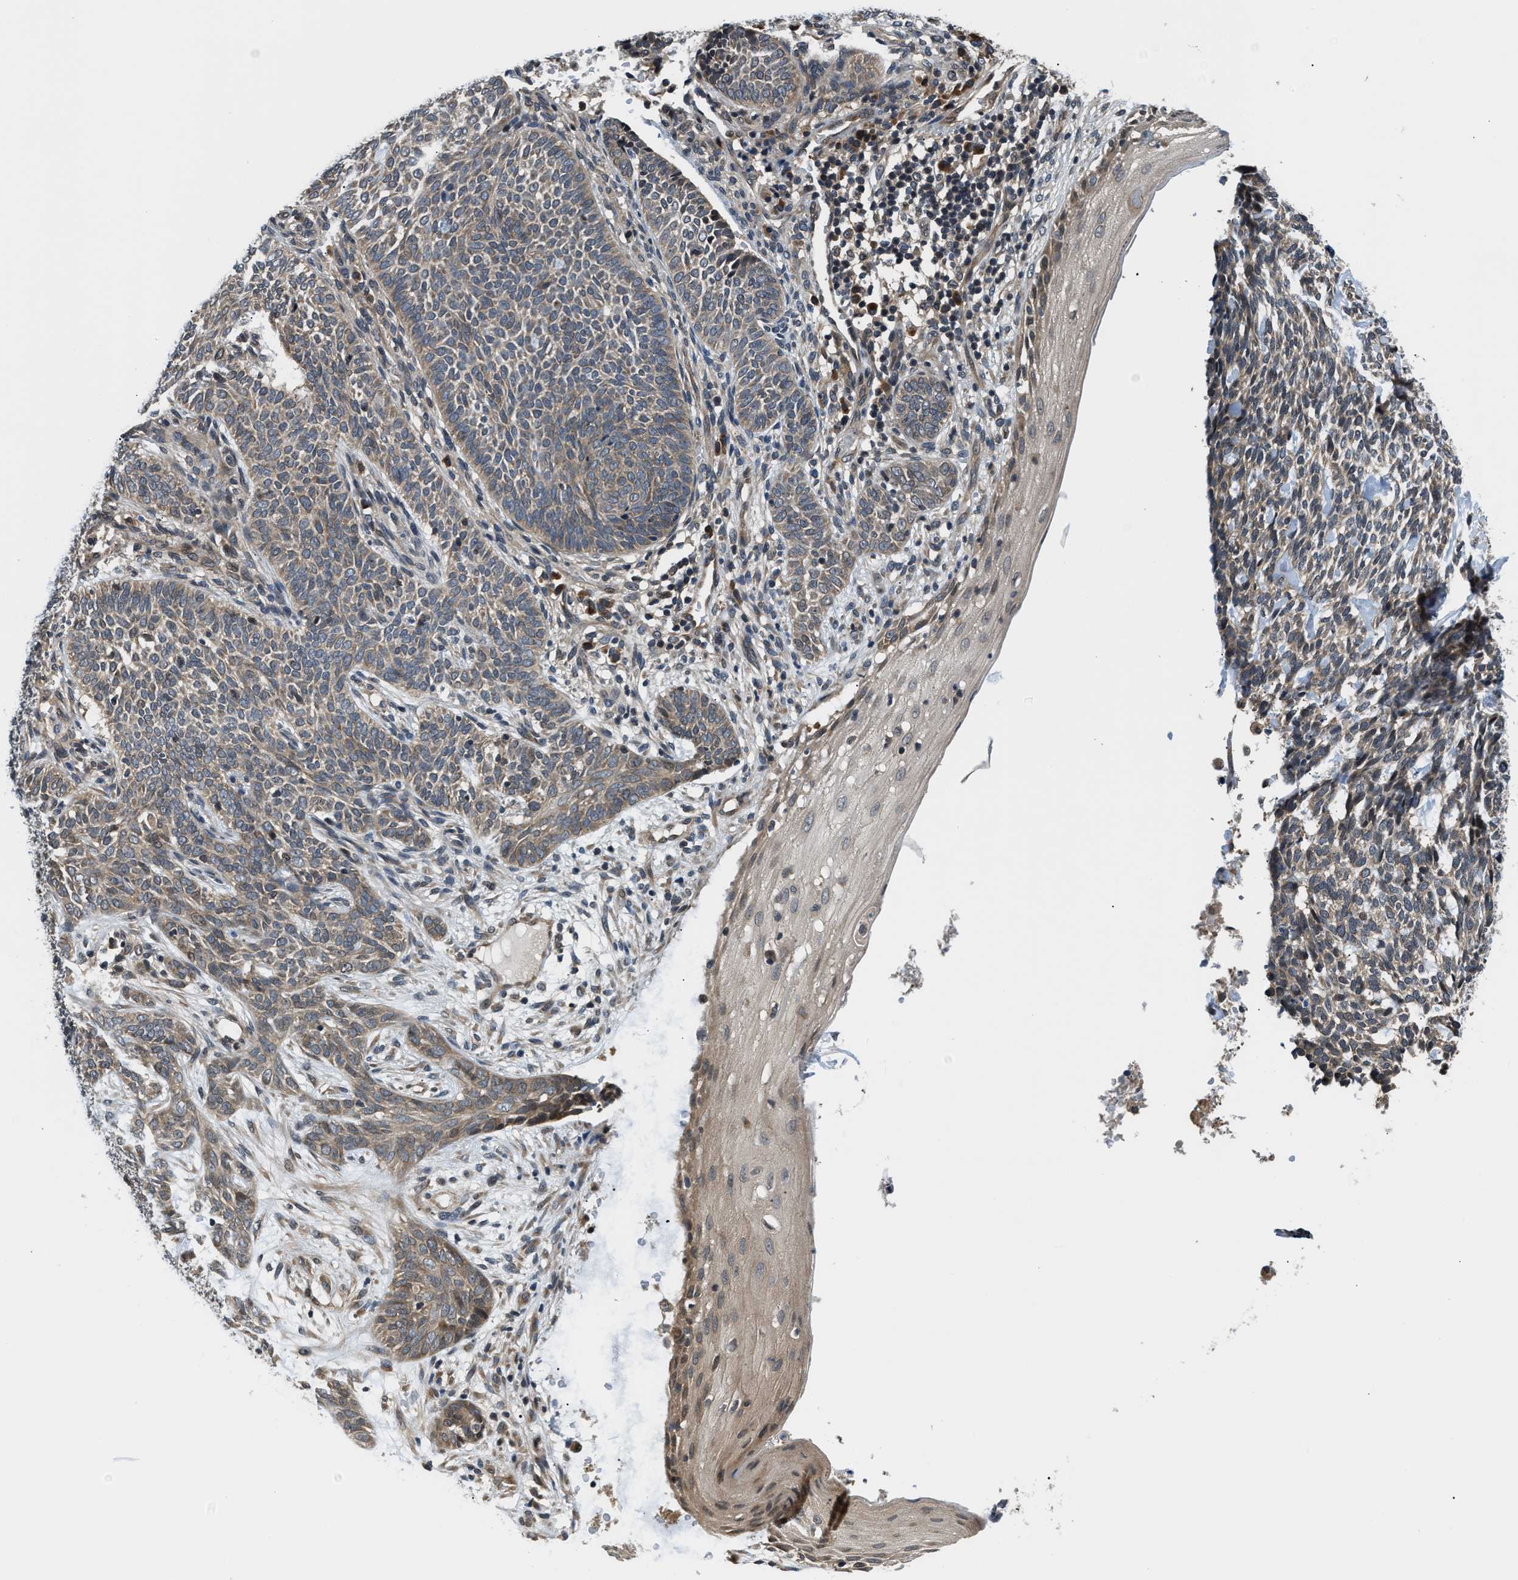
{"staining": {"intensity": "weak", "quantity": "25%-75%", "location": "cytoplasmic/membranous"}, "tissue": "skin cancer", "cell_type": "Tumor cells", "image_type": "cancer", "snomed": [{"axis": "morphology", "description": "Basal cell carcinoma"}, {"axis": "topography", "description": "Skin"}], "caption": "DAB immunohistochemical staining of skin cancer displays weak cytoplasmic/membranous protein positivity in about 25%-75% of tumor cells. Nuclei are stained in blue.", "gene": "RAB29", "patient": {"sex": "male", "age": 87}}